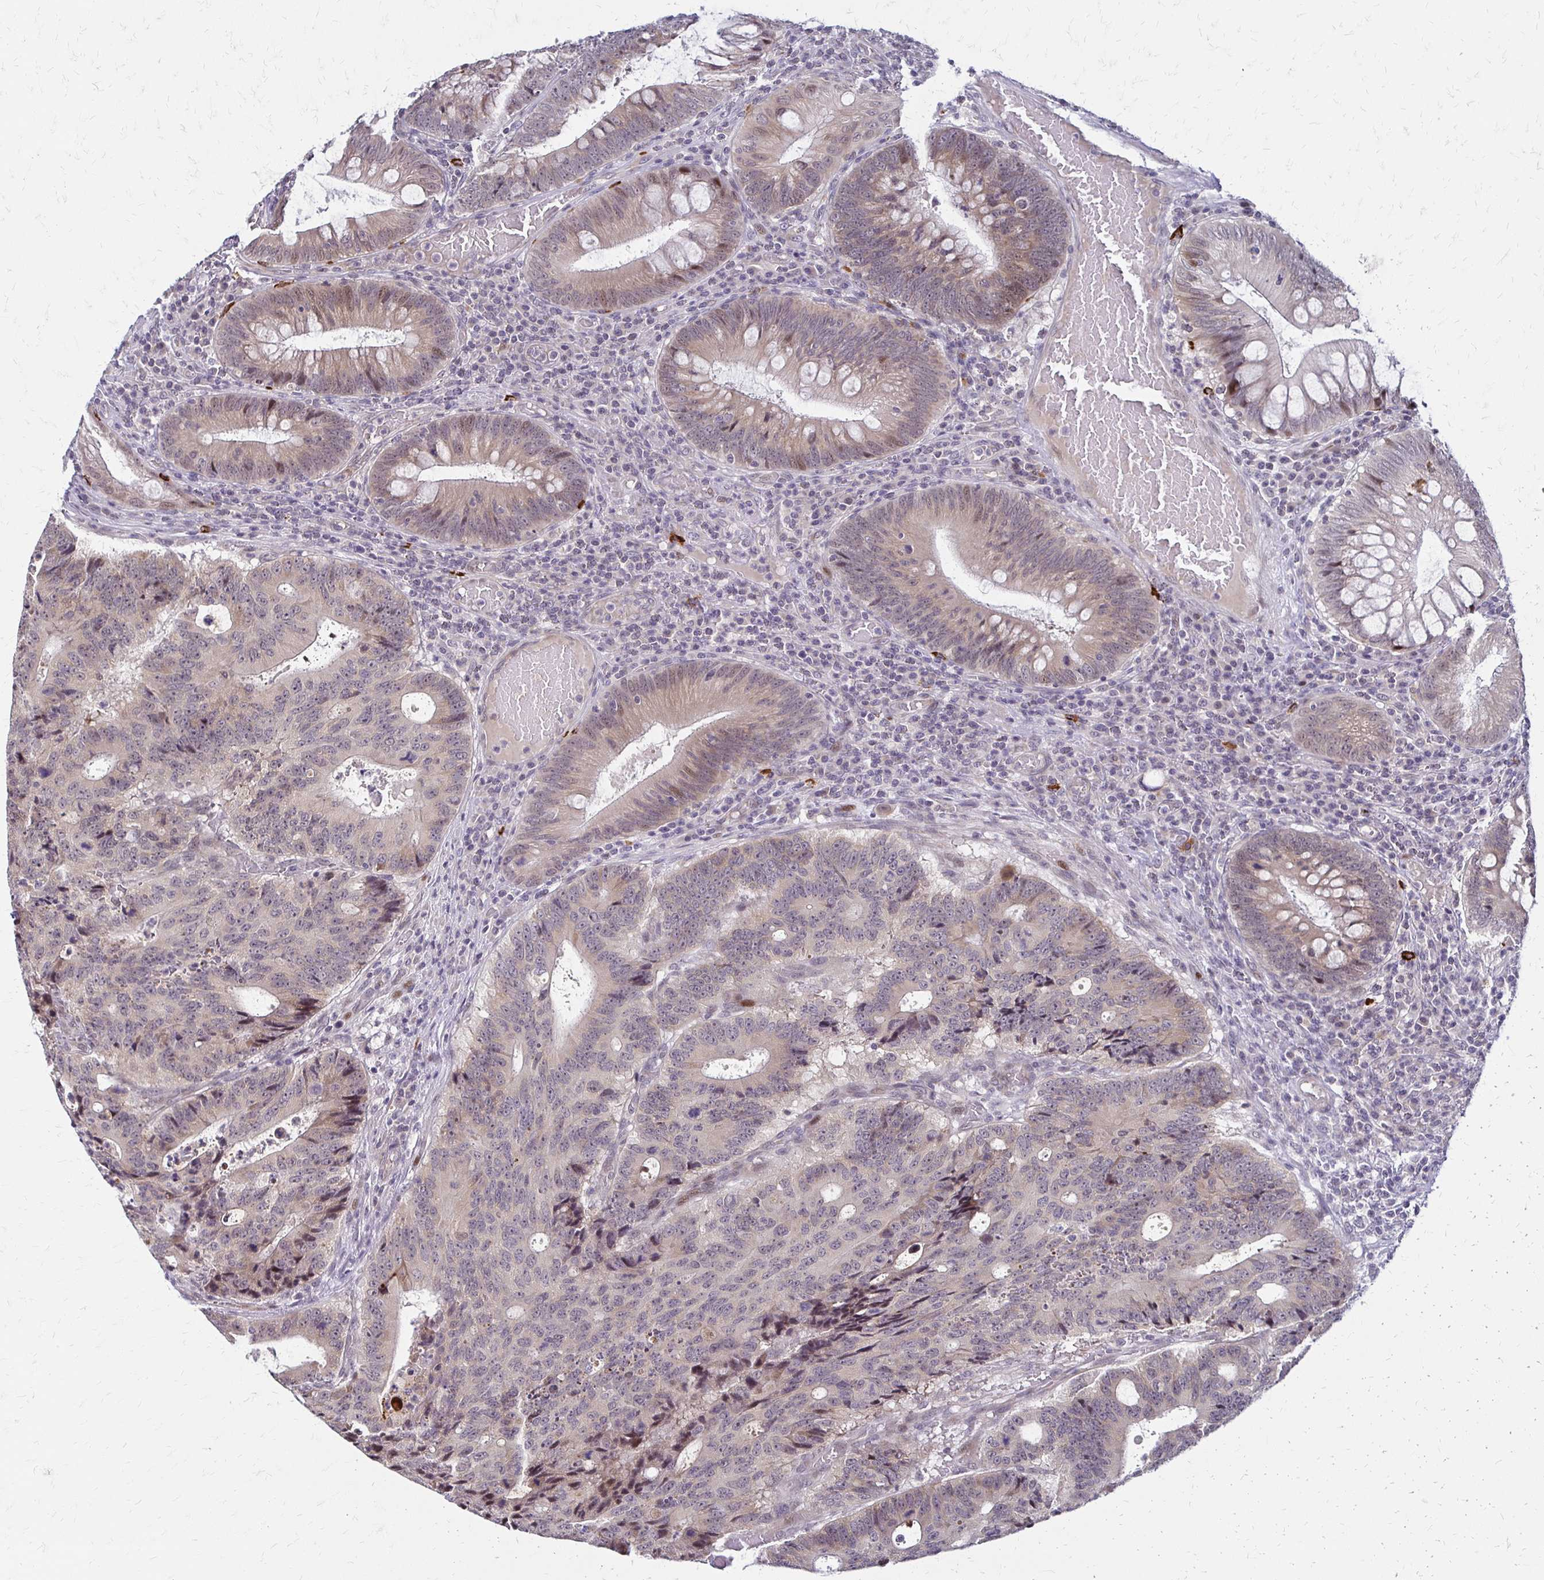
{"staining": {"intensity": "weak", "quantity": ">75%", "location": "cytoplasmic/membranous"}, "tissue": "colorectal cancer", "cell_type": "Tumor cells", "image_type": "cancer", "snomed": [{"axis": "morphology", "description": "Adenocarcinoma, NOS"}, {"axis": "topography", "description": "Colon"}], "caption": "Protein expression analysis of human colorectal adenocarcinoma reveals weak cytoplasmic/membranous positivity in about >75% of tumor cells.", "gene": "TRIR", "patient": {"sex": "male", "age": 62}}